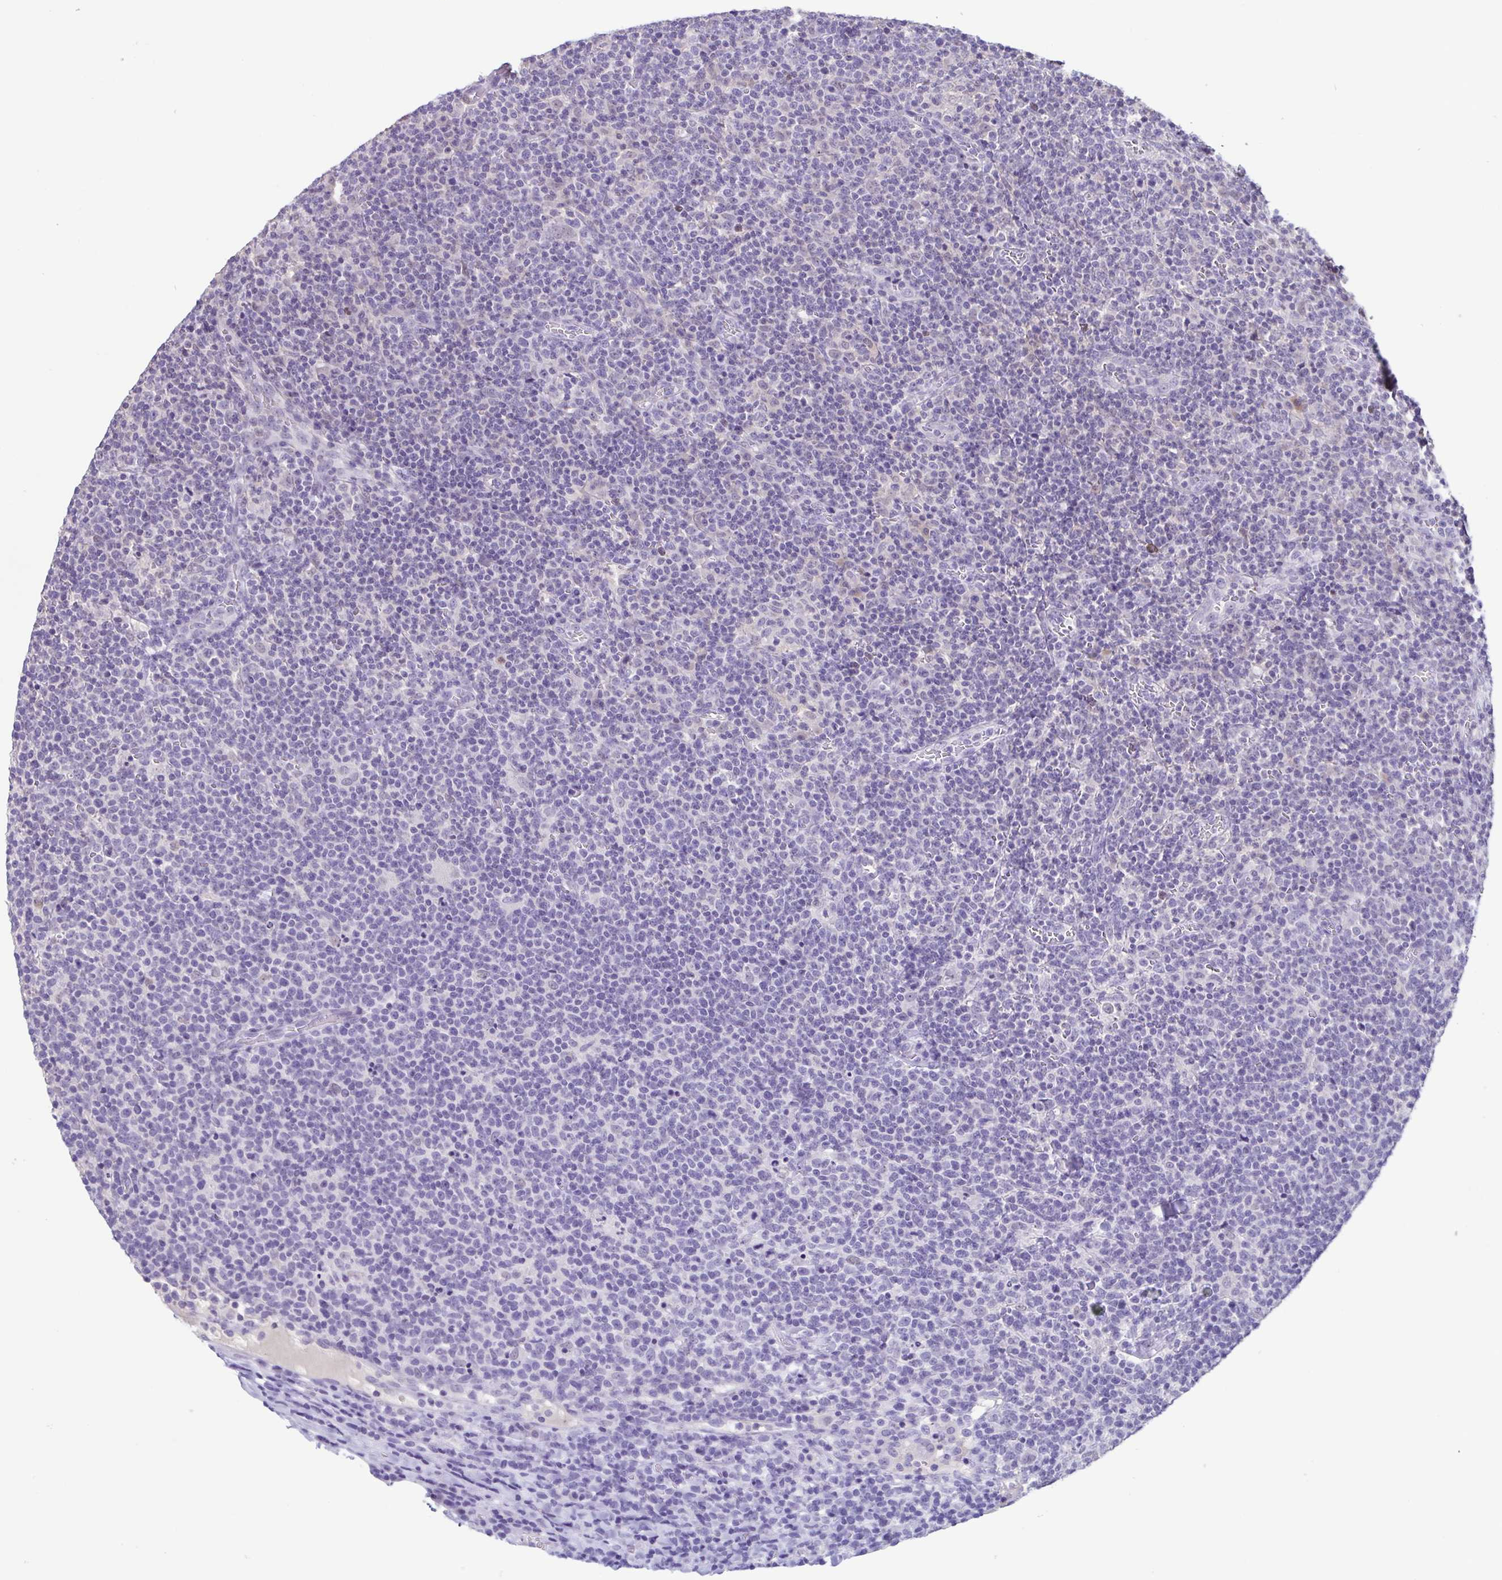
{"staining": {"intensity": "negative", "quantity": "none", "location": "none"}, "tissue": "lymphoma", "cell_type": "Tumor cells", "image_type": "cancer", "snomed": [{"axis": "morphology", "description": "Malignant lymphoma, non-Hodgkin's type, High grade"}, {"axis": "topography", "description": "Lymph node"}], "caption": "Protein analysis of lymphoma shows no significant expression in tumor cells. Brightfield microscopy of immunohistochemistry (IHC) stained with DAB (brown) and hematoxylin (blue), captured at high magnification.", "gene": "ACTRT3", "patient": {"sex": "male", "age": 61}}